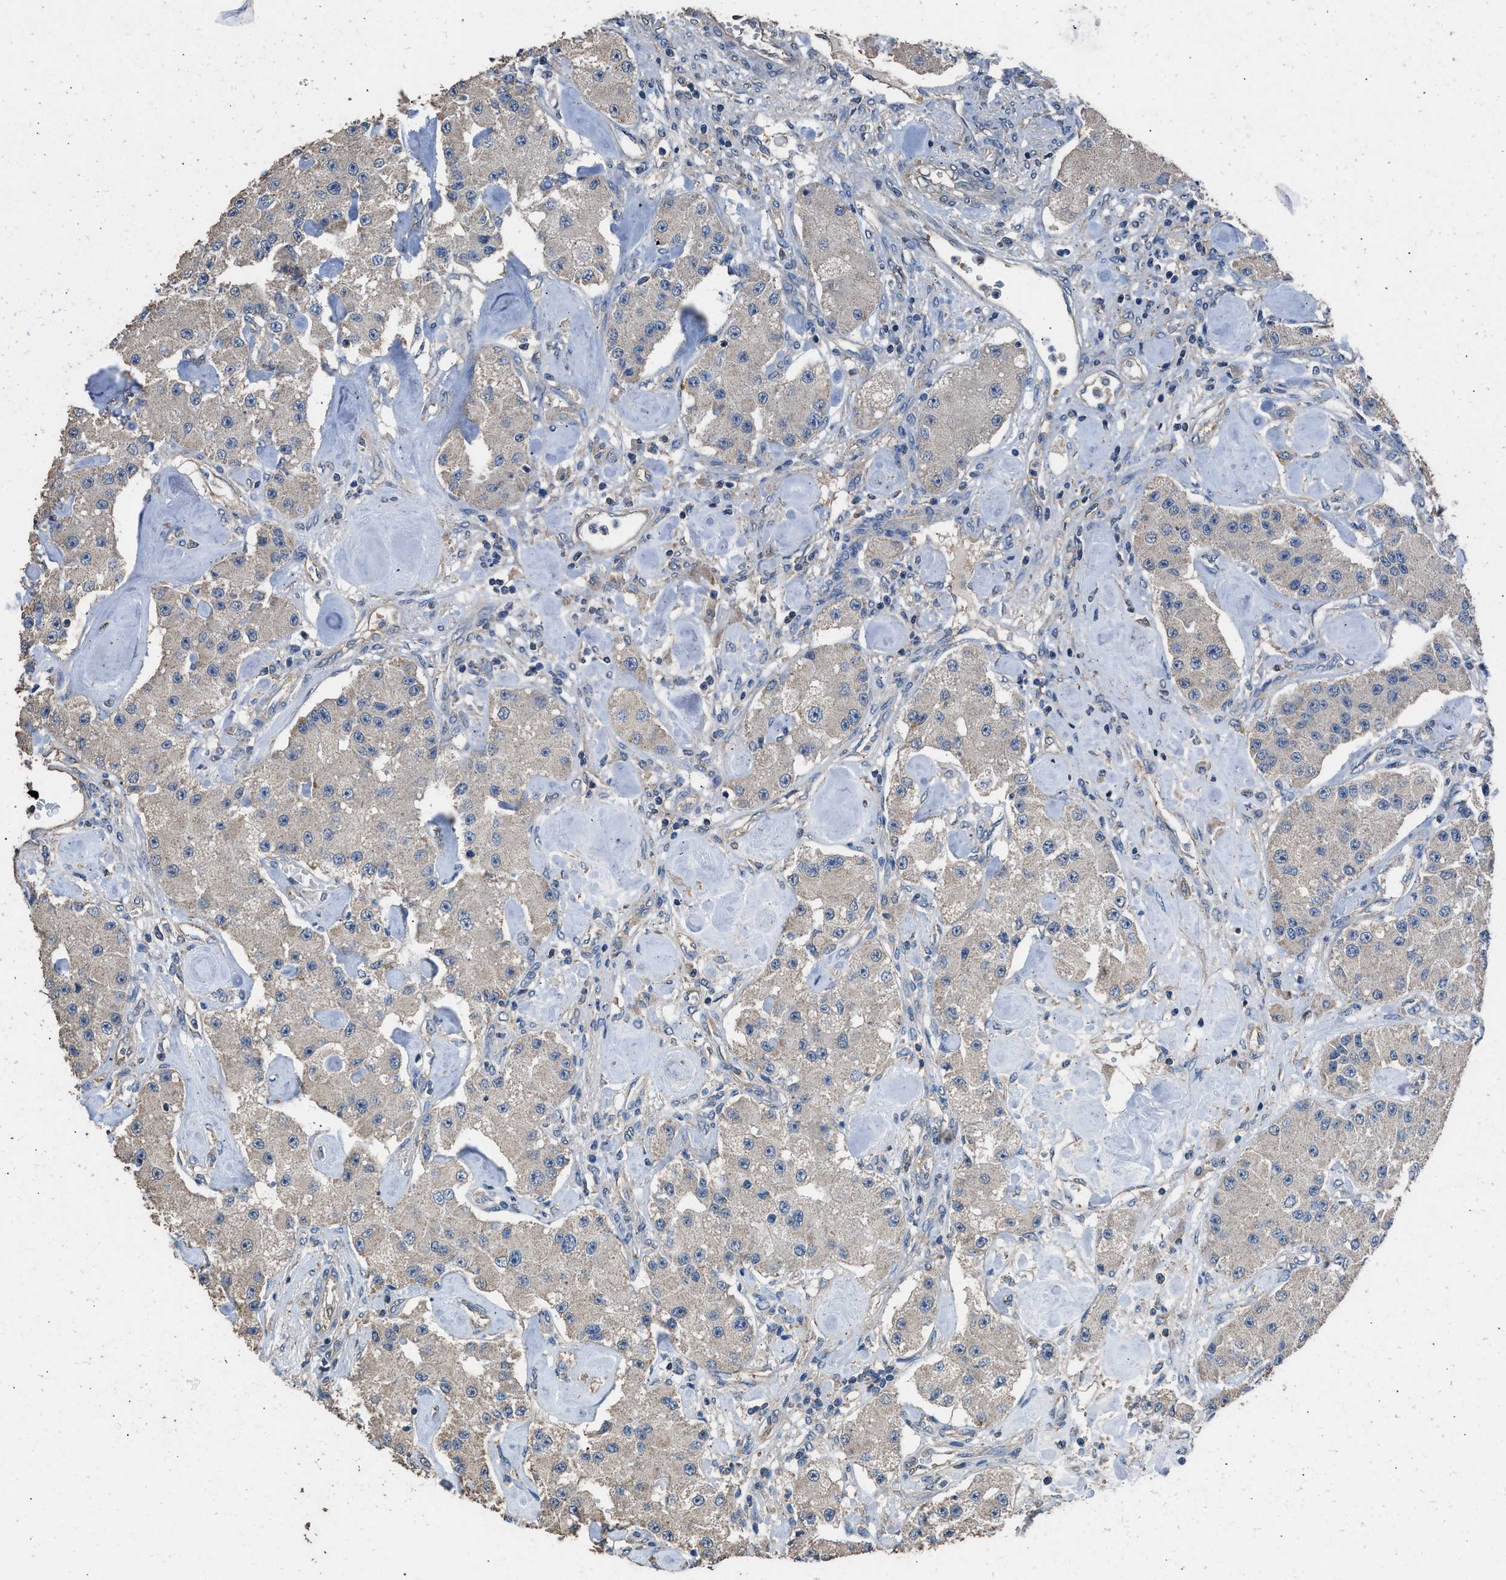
{"staining": {"intensity": "weak", "quantity": "<25%", "location": "cytoplasmic/membranous"}, "tissue": "carcinoid", "cell_type": "Tumor cells", "image_type": "cancer", "snomed": [{"axis": "morphology", "description": "Carcinoid, malignant, NOS"}, {"axis": "topography", "description": "Pancreas"}], "caption": "Immunohistochemistry of carcinoid demonstrates no positivity in tumor cells.", "gene": "ITSN1", "patient": {"sex": "male", "age": 41}}